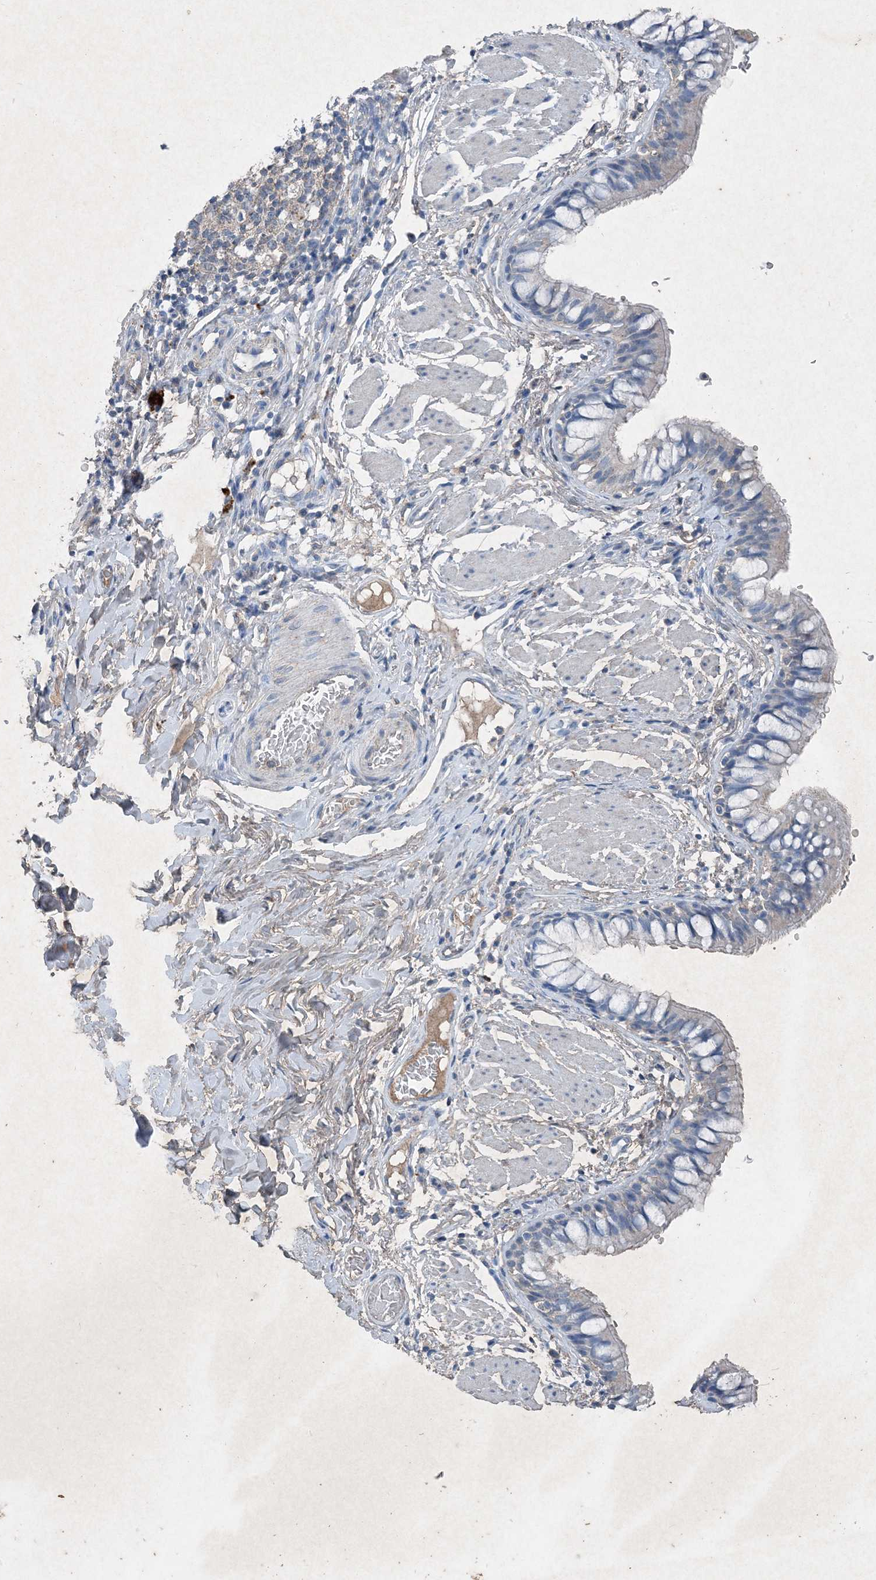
{"staining": {"intensity": "weak", "quantity": "<25%", "location": "cytoplasmic/membranous"}, "tissue": "bronchus", "cell_type": "Respiratory epithelial cells", "image_type": "normal", "snomed": [{"axis": "morphology", "description": "Normal tissue, NOS"}, {"axis": "topography", "description": "Cartilage tissue"}, {"axis": "topography", "description": "Bronchus"}], "caption": "IHC of unremarkable bronchus reveals no expression in respiratory epithelial cells.", "gene": "FCN3", "patient": {"sex": "female", "age": 36}}